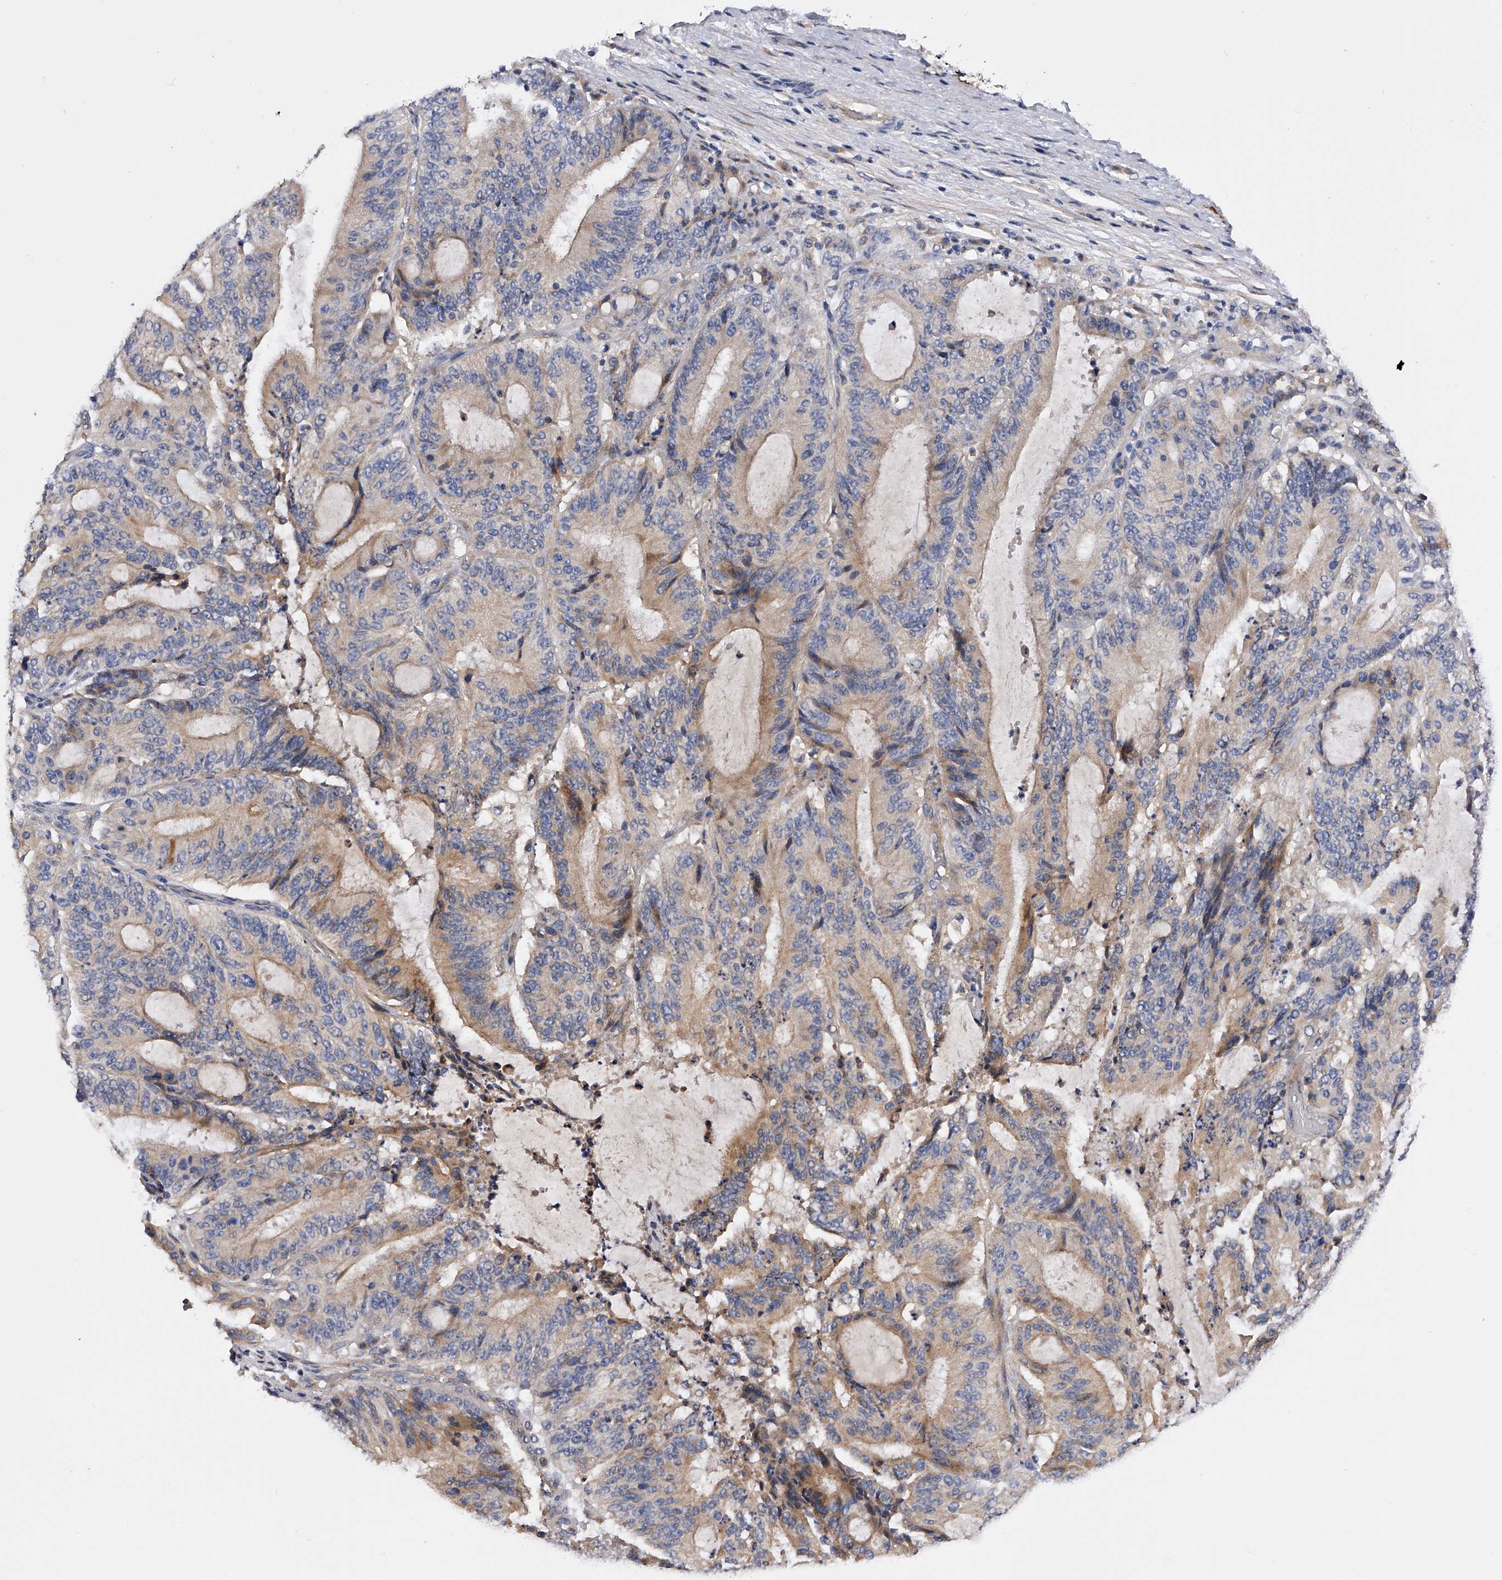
{"staining": {"intensity": "moderate", "quantity": "<25%", "location": "cytoplasmic/membranous"}, "tissue": "liver cancer", "cell_type": "Tumor cells", "image_type": "cancer", "snomed": [{"axis": "morphology", "description": "Normal tissue, NOS"}, {"axis": "morphology", "description": "Cholangiocarcinoma"}, {"axis": "topography", "description": "Liver"}, {"axis": "topography", "description": "Peripheral nerve tissue"}], "caption": "Immunohistochemical staining of human liver cancer (cholangiocarcinoma) reveals low levels of moderate cytoplasmic/membranous expression in approximately <25% of tumor cells.", "gene": "ARL4C", "patient": {"sex": "female", "age": 73}}